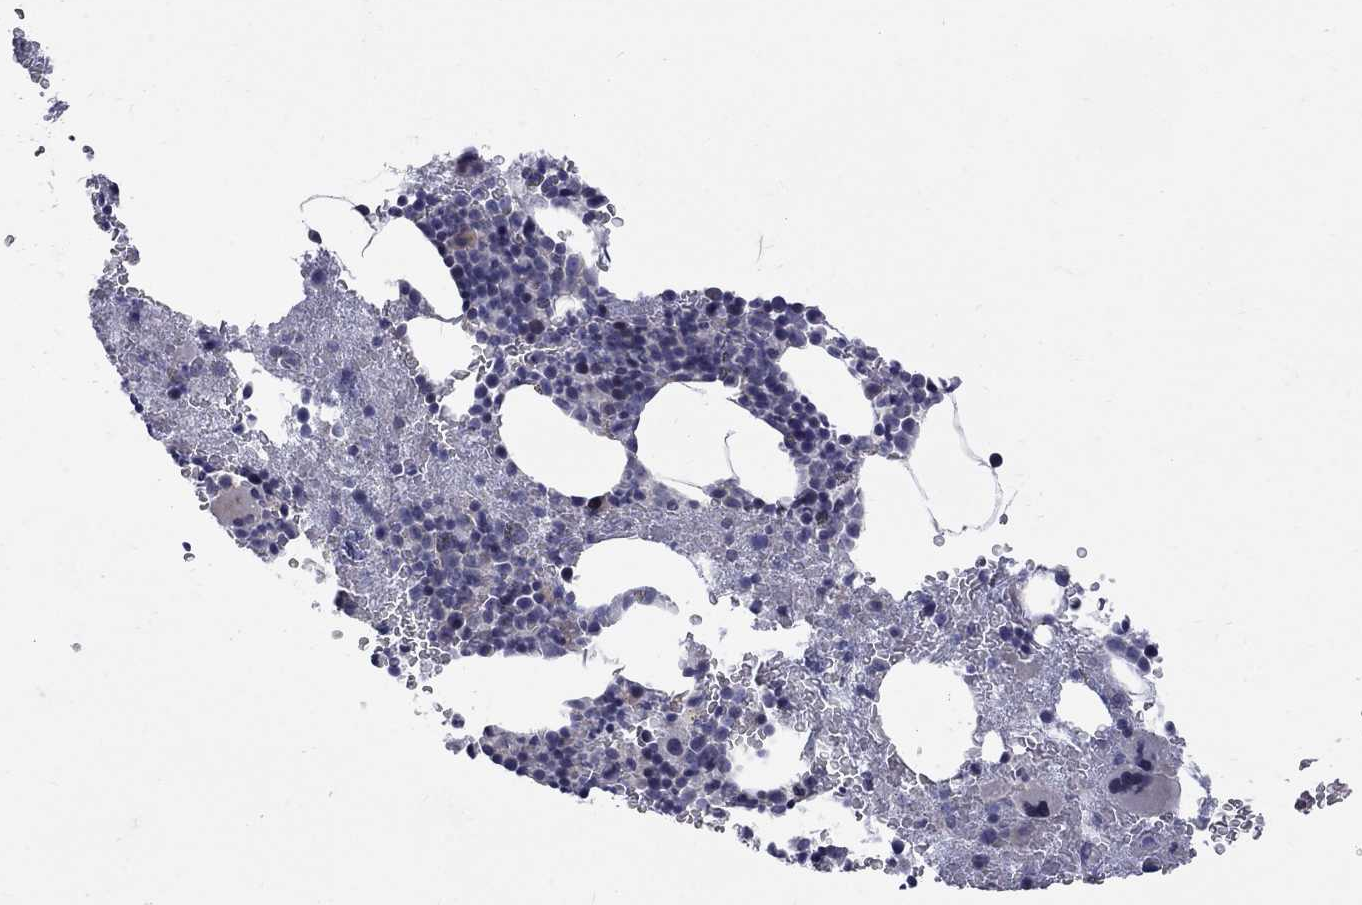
{"staining": {"intensity": "negative", "quantity": "none", "location": "none"}, "tissue": "bone marrow", "cell_type": "Hematopoietic cells", "image_type": "normal", "snomed": [{"axis": "morphology", "description": "Normal tissue, NOS"}, {"axis": "topography", "description": "Bone marrow"}], "caption": "Immunohistochemical staining of unremarkable bone marrow reveals no significant expression in hematopoietic cells.", "gene": "SH2B1", "patient": {"sex": "male", "age": 50}}